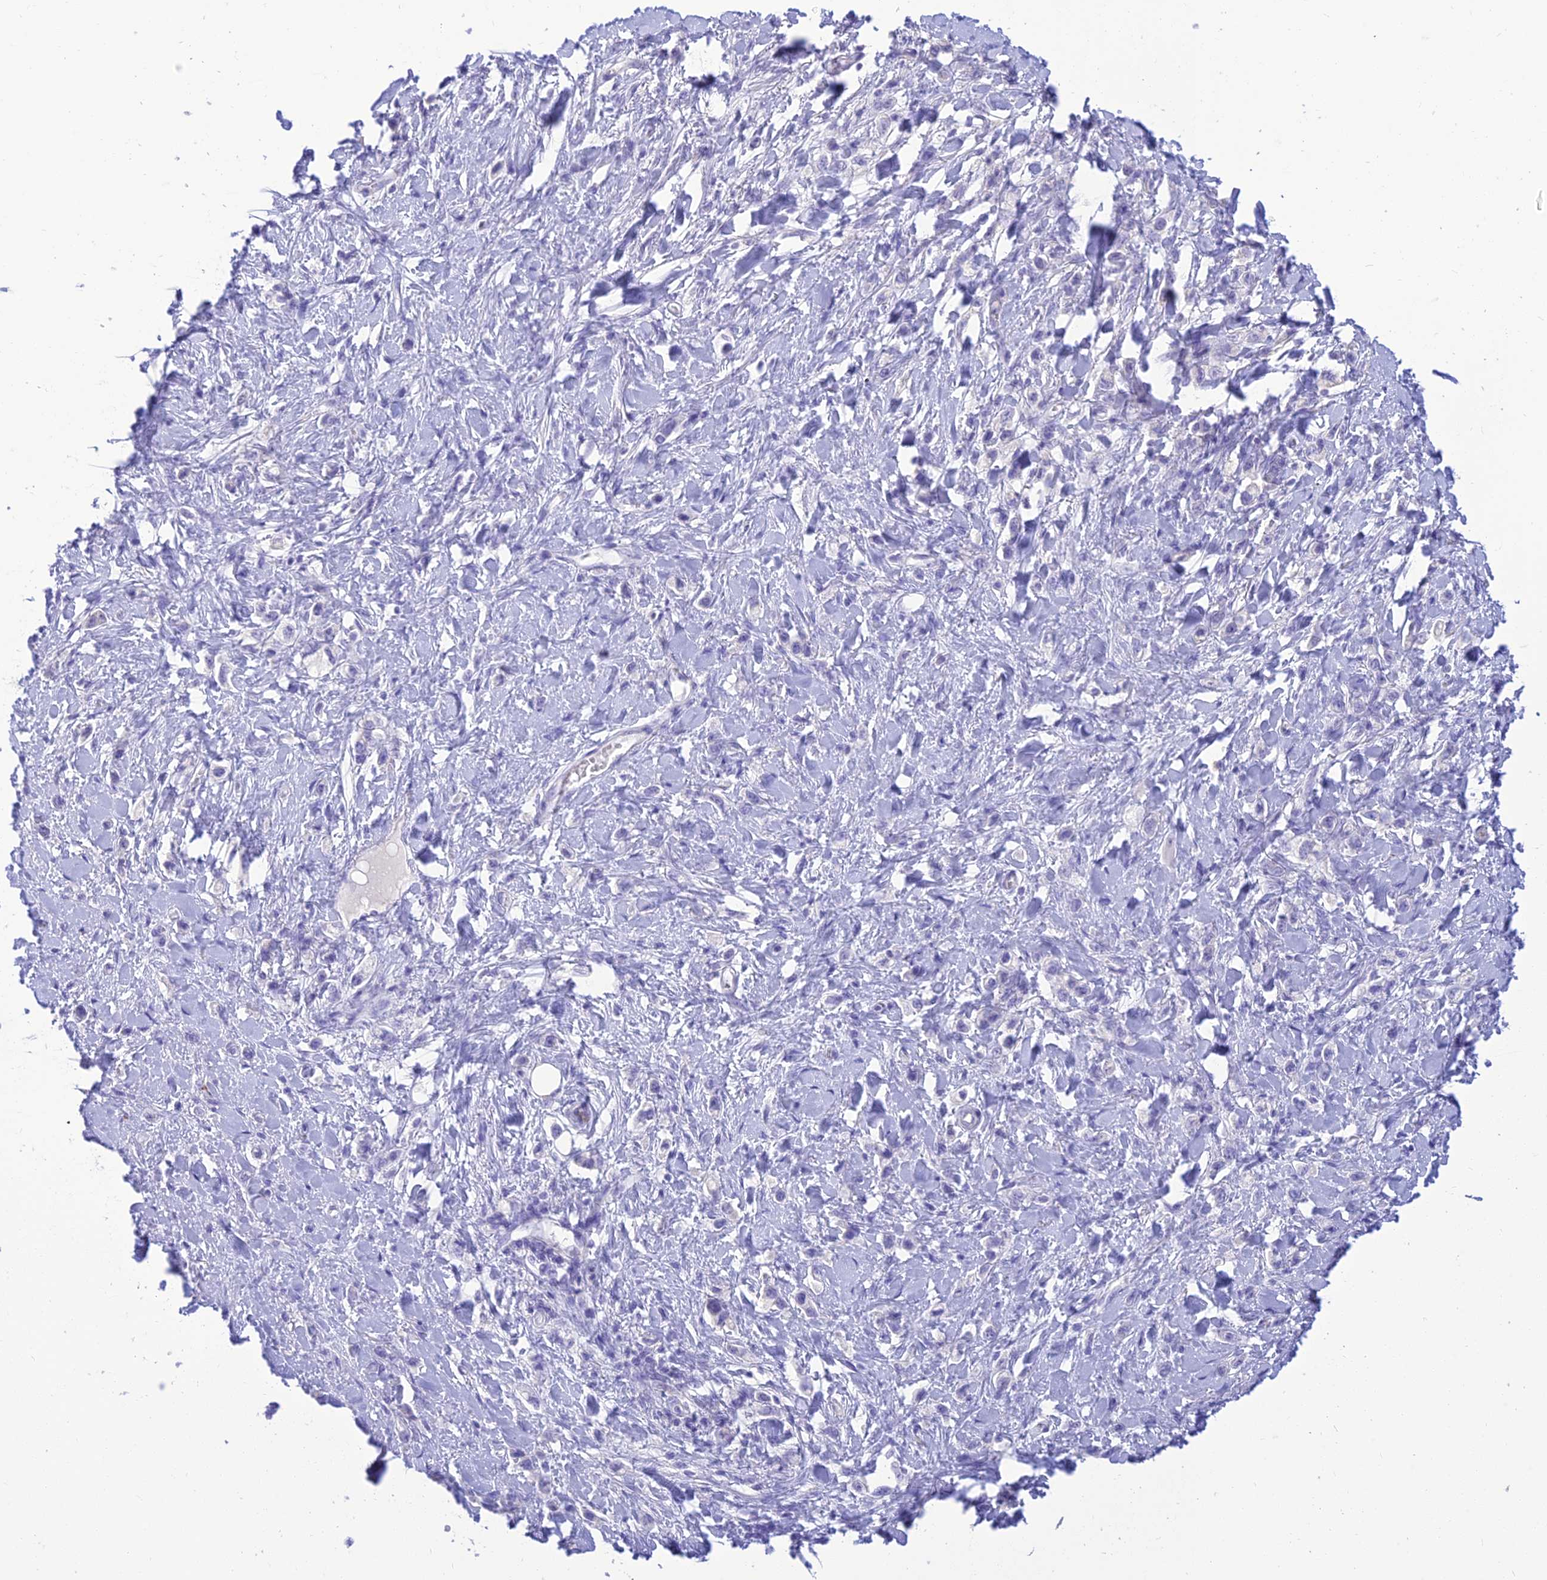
{"staining": {"intensity": "negative", "quantity": "none", "location": "none"}, "tissue": "stomach cancer", "cell_type": "Tumor cells", "image_type": "cancer", "snomed": [{"axis": "morphology", "description": "Adenocarcinoma, NOS"}, {"axis": "topography", "description": "Stomach"}], "caption": "A histopathology image of human stomach cancer is negative for staining in tumor cells.", "gene": "DHDH", "patient": {"sex": "female", "age": 65}}